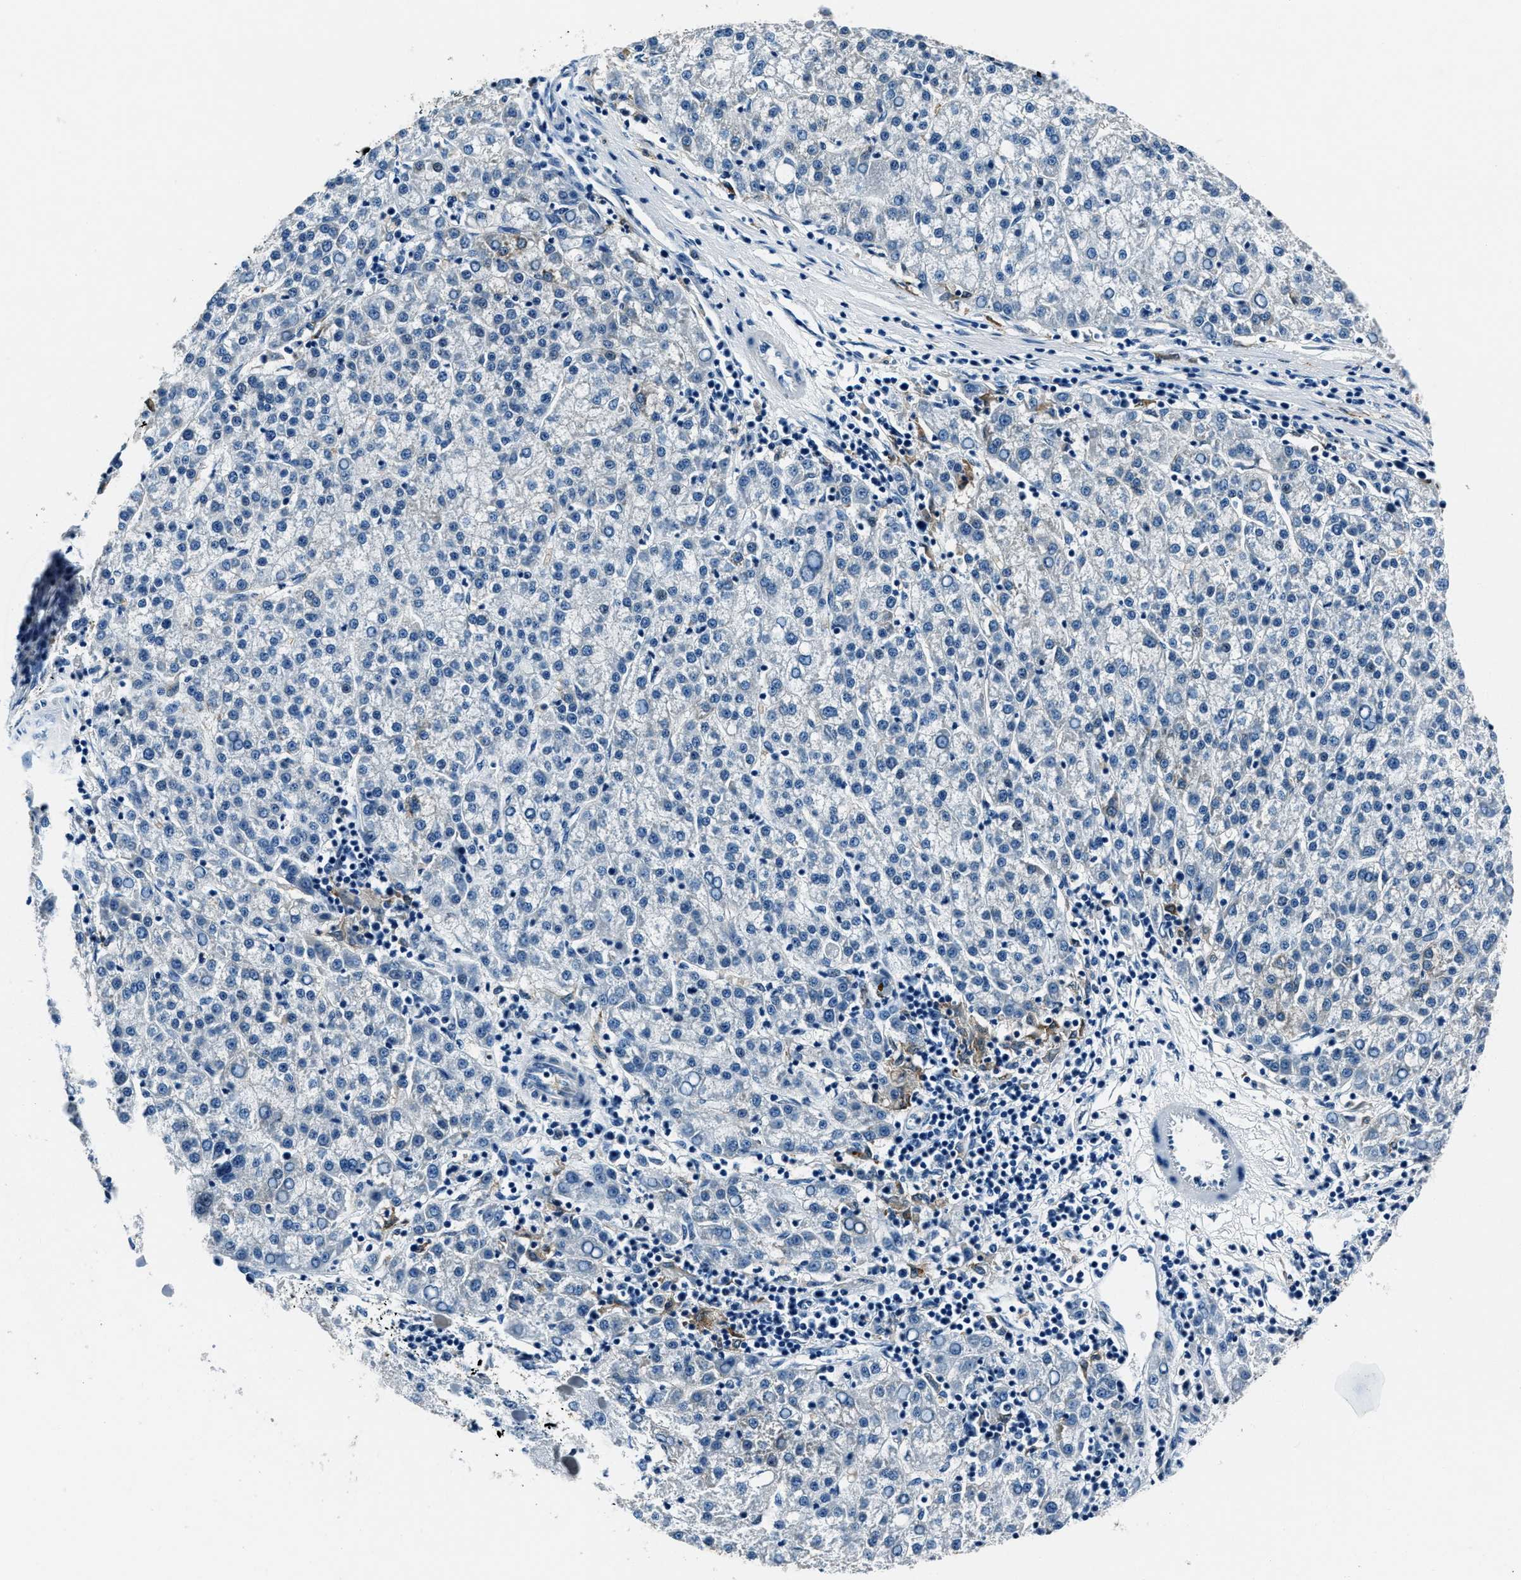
{"staining": {"intensity": "negative", "quantity": "none", "location": "none"}, "tissue": "liver cancer", "cell_type": "Tumor cells", "image_type": "cancer", "snomed": [{"axis": "morphology", "description": "Carcinoma, Hepatocellular, NOS"}, {"axis": "topography", "description": "Liver"}], "caption": "Immunohistochemistry (IHC) of human liver hepatocellular carcinoma exhibits no staining in tumor cells.", "gene": "PTPDC1", "patient": {"sex": "female", "age": 58}}